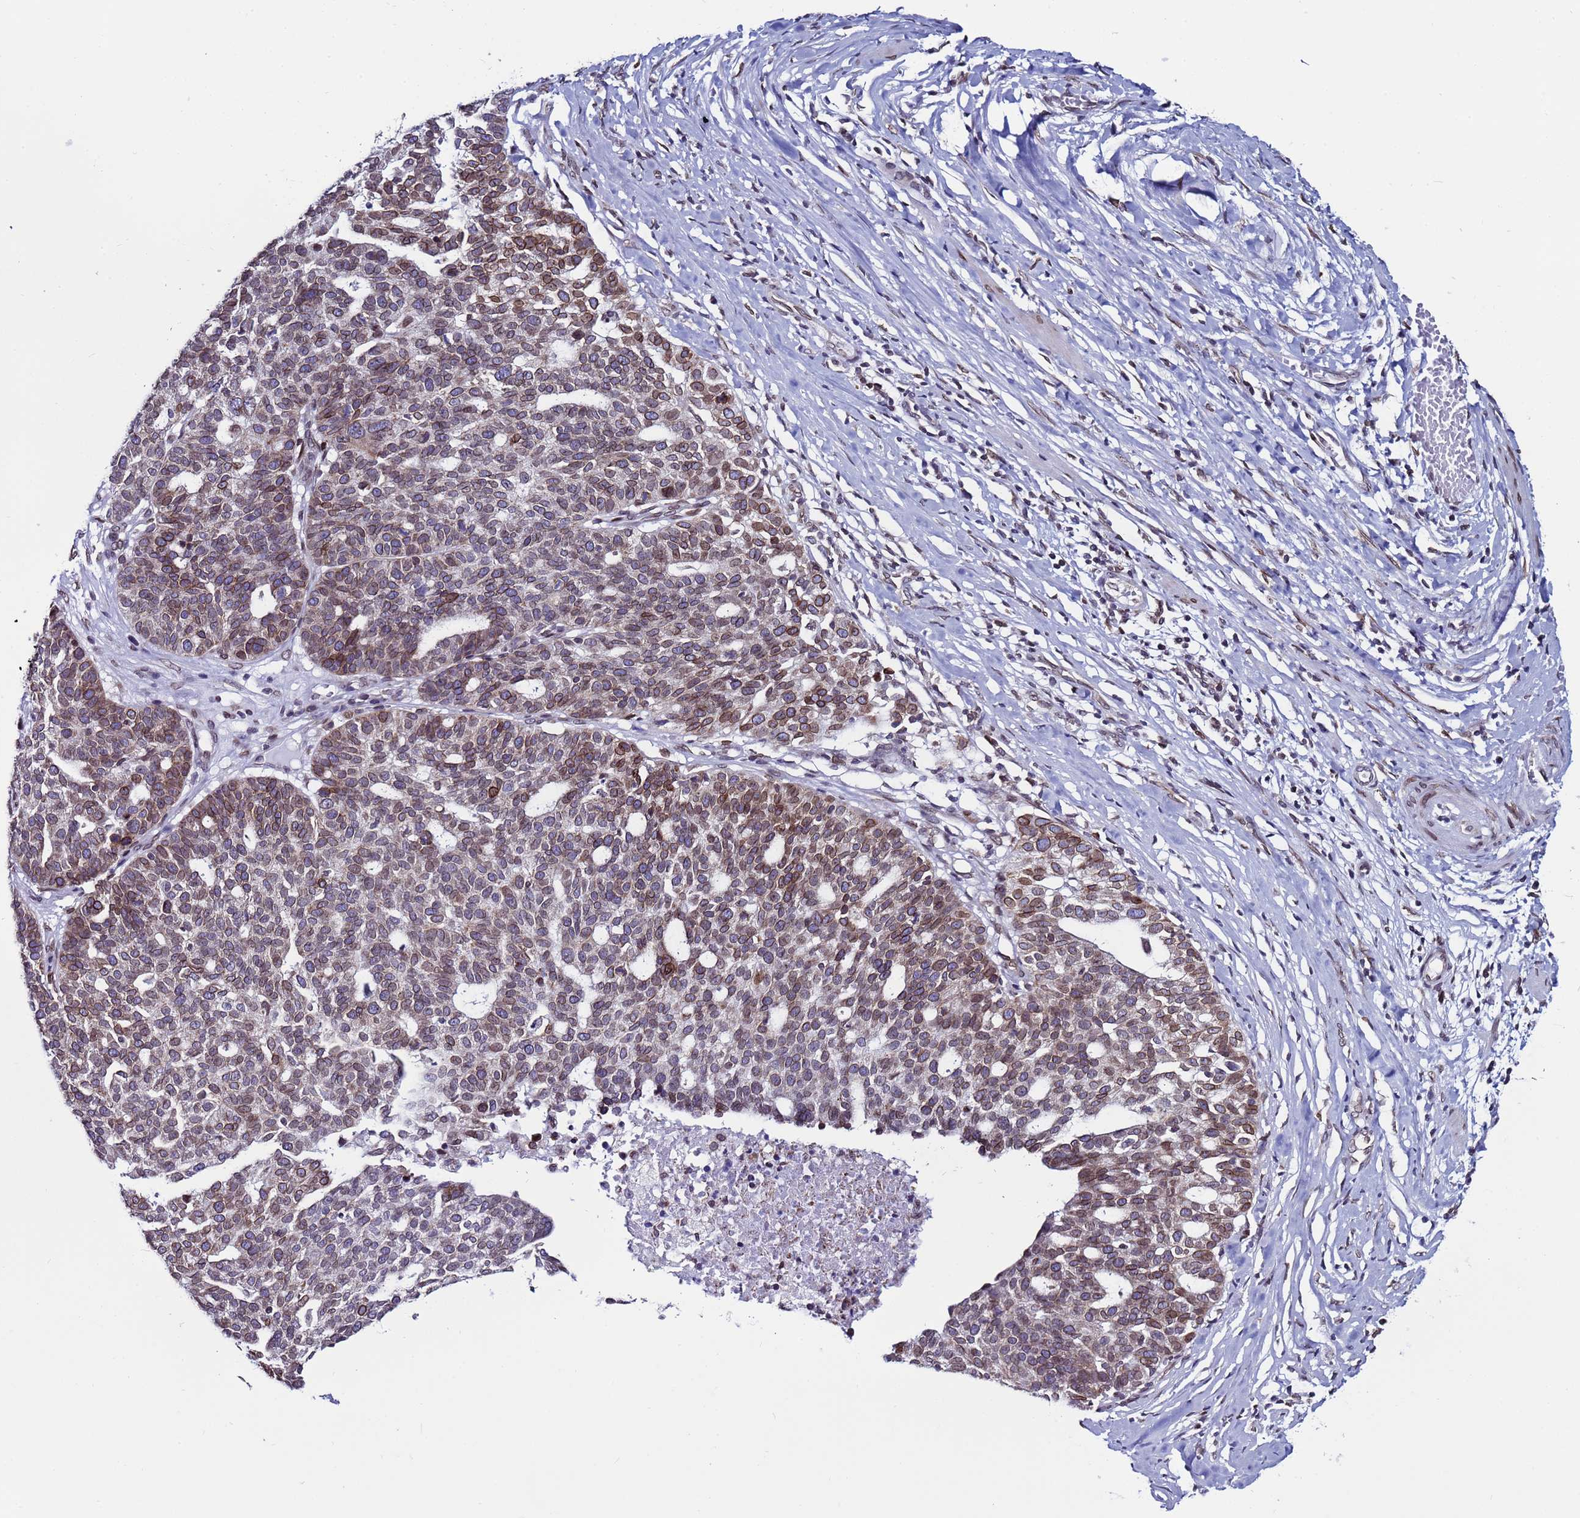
{"staining": {"intensity": "moderate", "quantity": "25%-75%", "location": "cytoplasmic/membranous,nuclear"}, "tissue": "ovarian cancer", "cell_type": "Tumor cells", "image_type": "cancer", "snomed": [{"axis": "morphology", "description": "Cystadenocarcinoma, serous, NOS"}, {"axis": "topography", "description": "Ovary"}], "caption": "This is a micrograph of immunohistochemistry (IHC) staining of ovarian cancer (serous cystadenocarcinoma), which shows moderate expression in the cytoplasmic/membranous and nuclear of tumor cells.", "gene": "TOR1AIP1", "patient": {"sex": "female", "age": 59}}